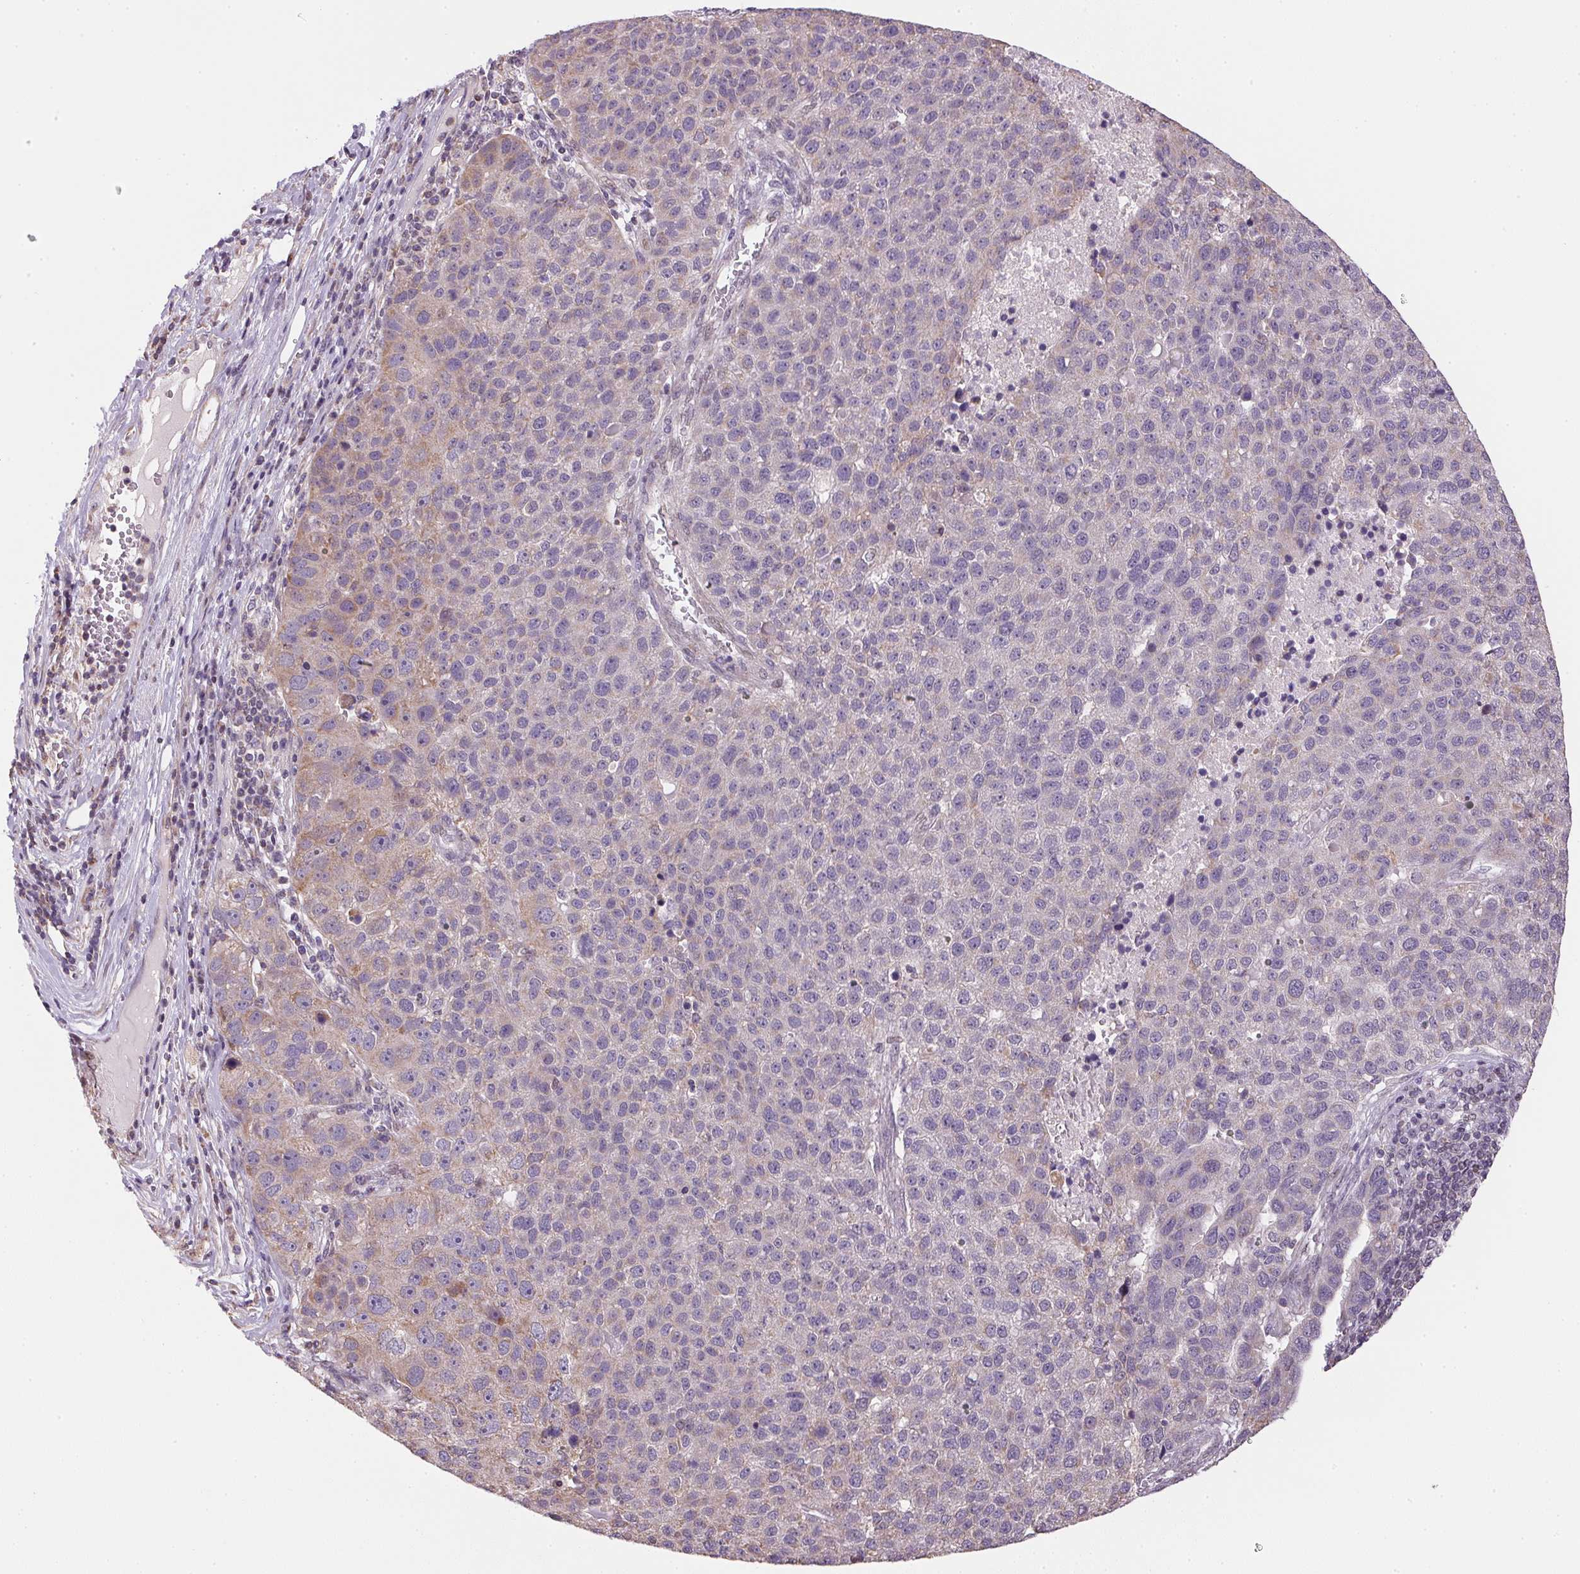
{"staining": {"intensity": "weak", "quantity": "25%-75%", "location": "cytoplasmic/membranous"}, "tissue": "pancreatic cancer", "cell_type": "Tumor cells", "image_type": "cancer", "snomed": [{"axis": "morphology", "description": "Adenocarcinoma, NOS"}, {"axis": "topography", "description": "Pancreas"}], "caption": "Protein staining by immunohistochemistry displays weak cytoplasmic/membranous staining in about 25%-75% of tumor cells in pancreatic cancer.", "gene": "SC5D", "patient": {"sex": "female", "age": 61}}